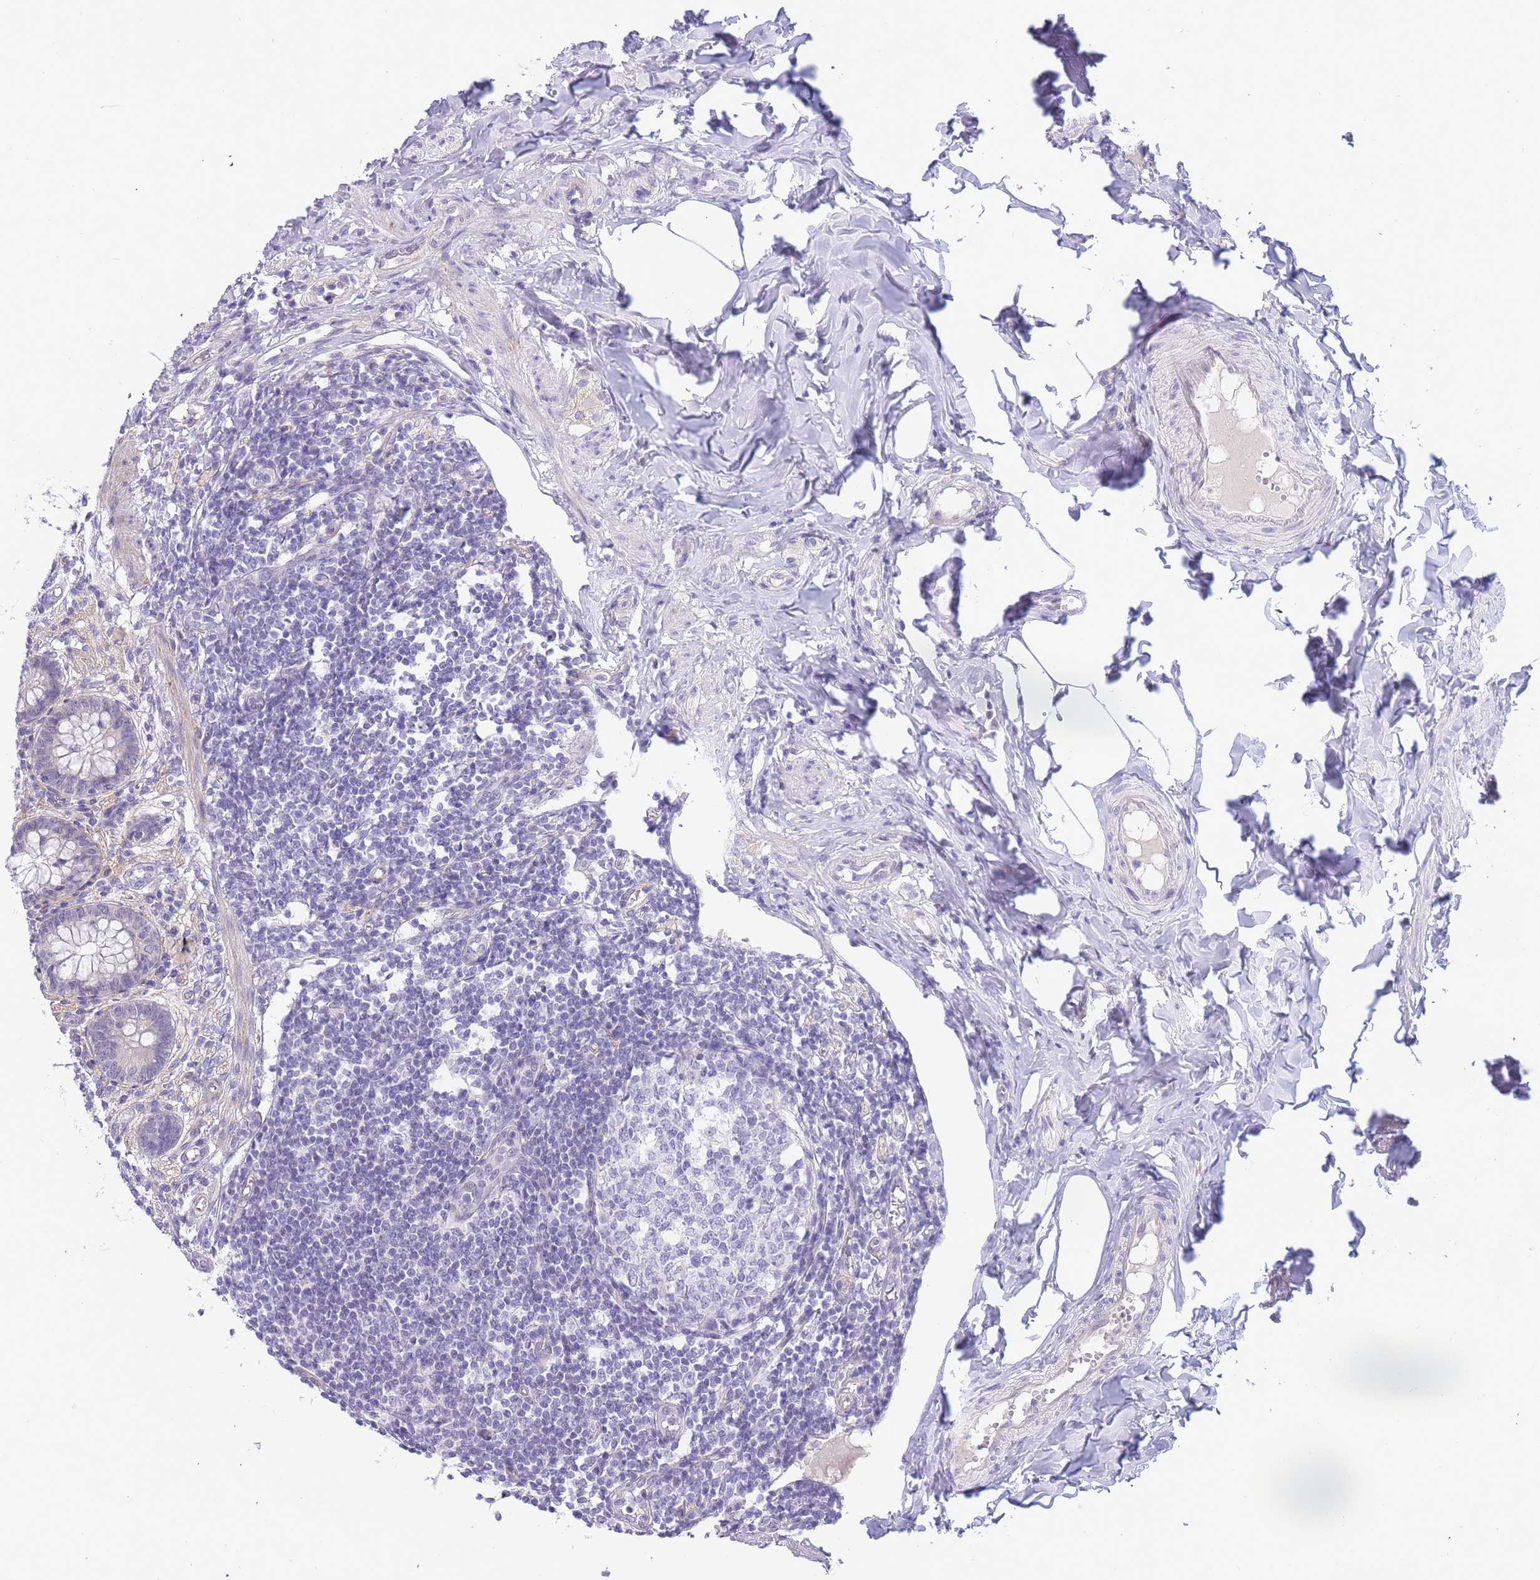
{"staining": {"intensity": "moderate", "quantity": "<25%", "location": "cytoplasmic/membranous"}, "tissue": "appendix", "cell_type": "Glandular cells", "image_type": "normal", "snomed": [{"axis": "morphology", "description": "Normal tissue, NOS"}, {"axis": "topography", "description": "Appendix"}], "caption": "Protein expression analysis of benign appendix reveals moderate cytoplasmic/membranous staining in about <25% of glandular cells. The staining was performed using DAB to visualize the protein expression in brown, while the nuclei were stained in blue with hematoxylin (Magnification: 20x).", "gene": "PRR23A", "patient": {"sex": "female", "age": 33}}